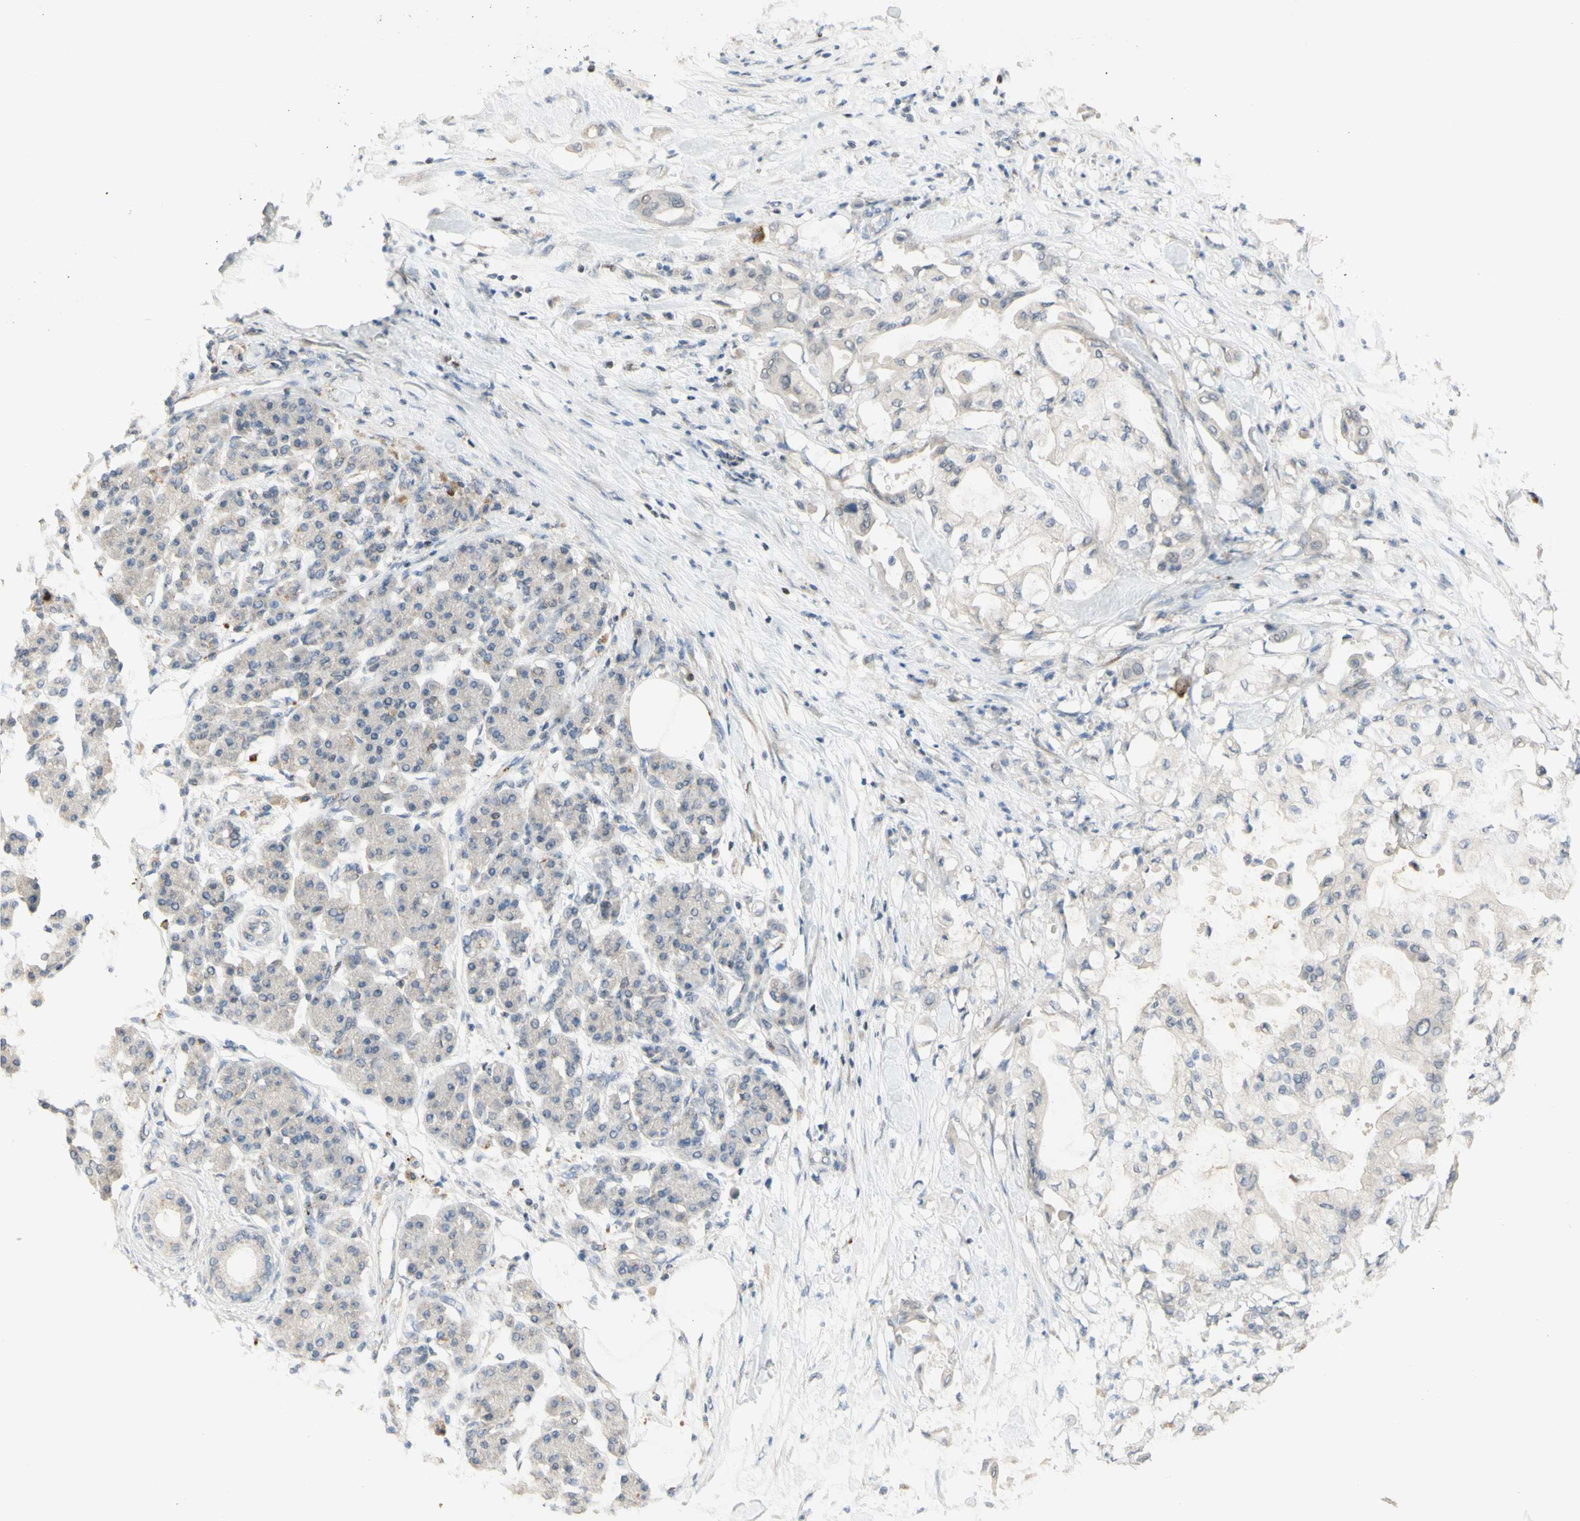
{"staining": {"intensity": "negative", "quantity": "none", "location": "none"}, "tissue": "pancreatic cancer", "cell_type": "Tumor cells", "image_type": "cancer", "snomed": [{"axis": "morphology", "description": "Adenocarcinoma, NOS"}, {"axis": "morphology", "description": "Adenocarcinoma, metastatic, NOS"}, {"axis": "topography", "description": "Lymph node"}, {"axis": "topography", "description": "Pancreas"}, {"axis": "topography", "description": "Duodenum"}], "caption": "Immunohistochemistry (IHC) image of neoplastic tissue: metastatic adenocarcinoma (pancreatic) stained with DAB (3,3'-diaminobenzidine) exhibits no significant protein positivity in tumor cells.", "gene": "NLRP1", "patient": {"sex": "female", "age": 64}}